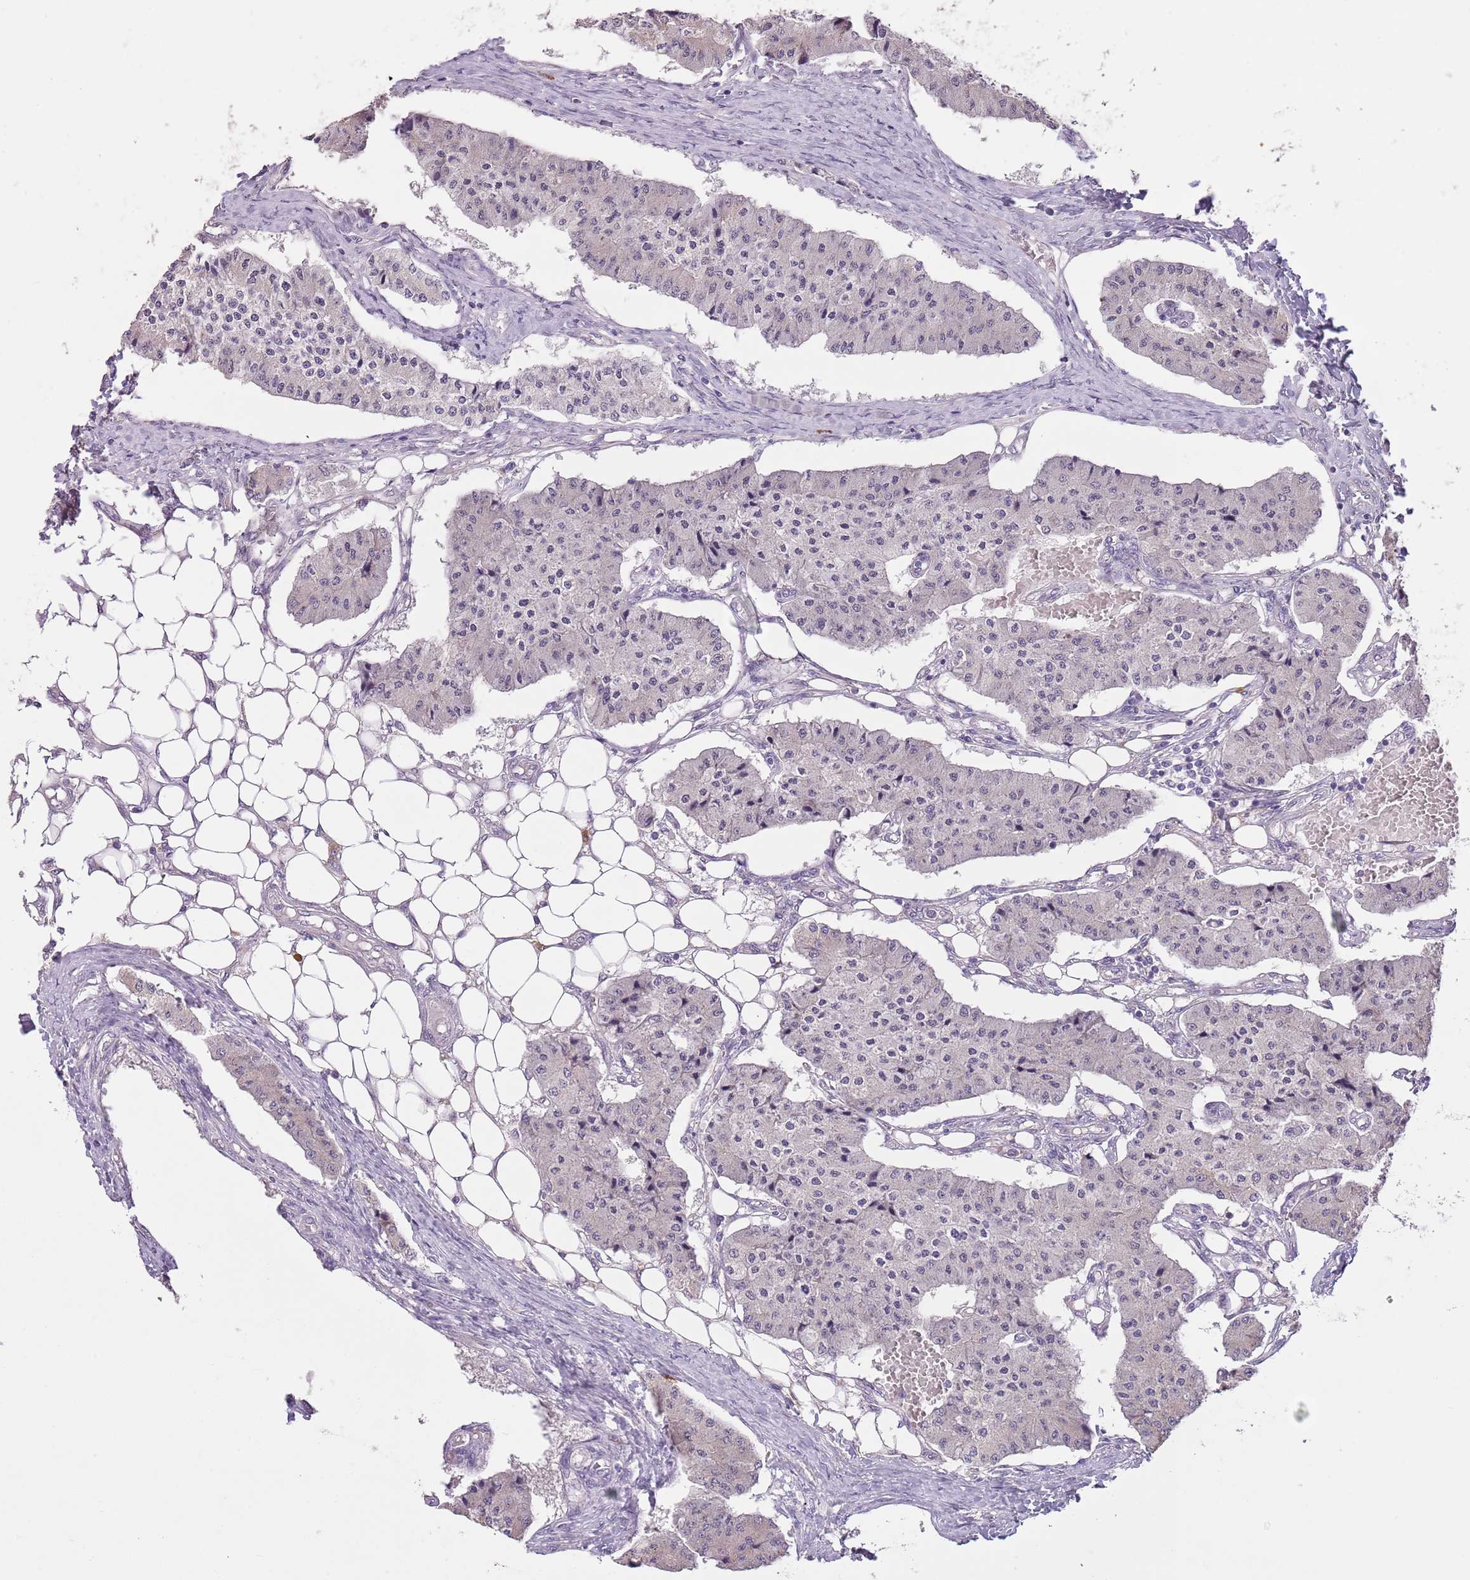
{"staining": {"intensity": "negative", "quantity": "none", "location": "none"}, "tissue": "carcinoid", "cell_type": "Tumor cells", "image_type": "cancer", "snomed": [{"axis": "morphology", "description": "Carcinoid, malignant, NOS"}, {"axis": "topography", "description": "Colon"}], "caption": "An IHC photomicrograph of malignant carcinoid is shown. There is no staining in tumor cells of malignant carcinoid.", "gene": "SLC35E3", "patient": {"sex": "female", "age": 52}}